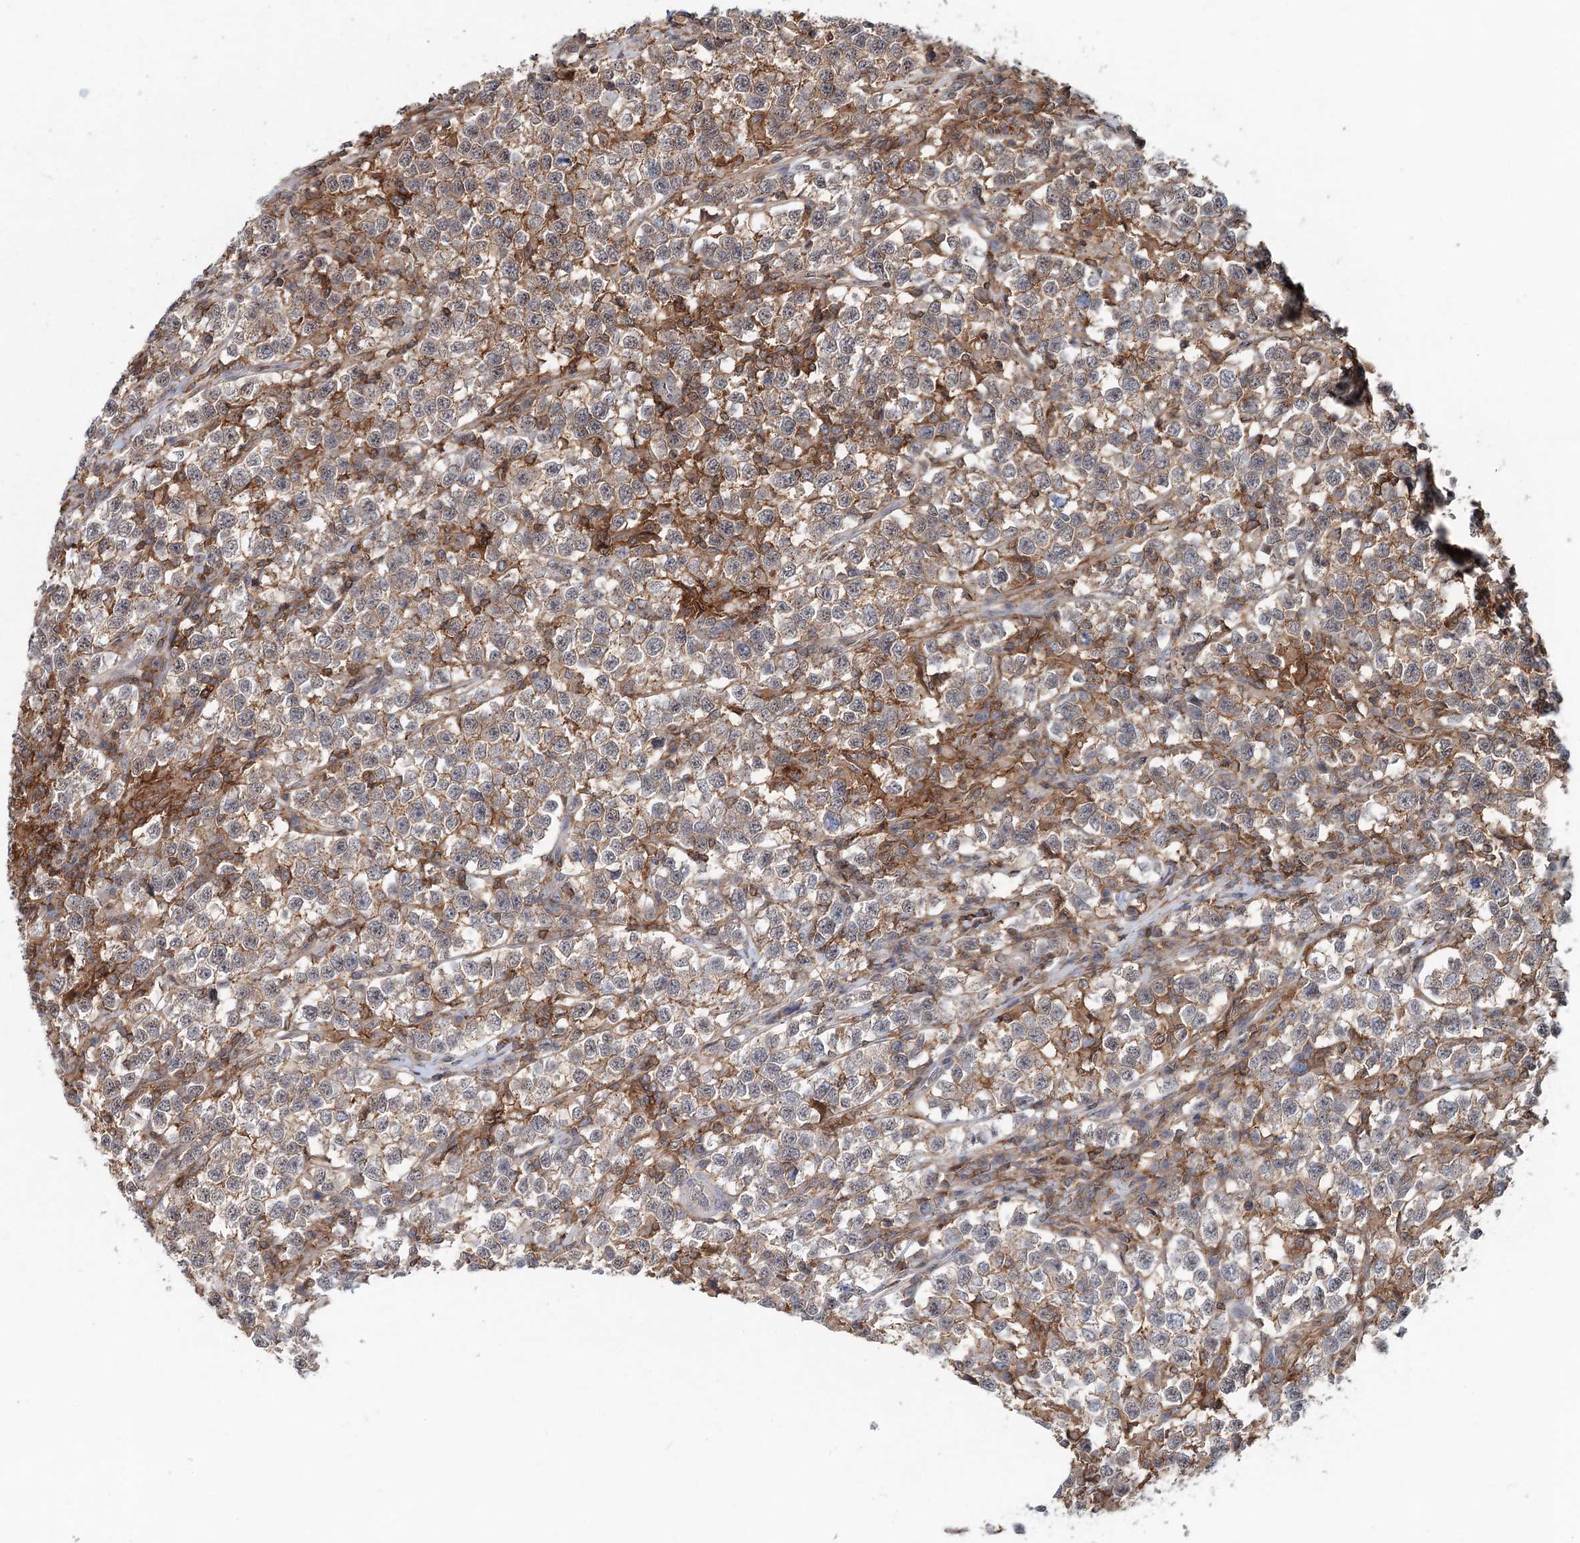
{"staining": {"intensity": "weak", "quantity": "25%-75%", "location": "cytoplasmic/membranous"}, "tissue": "testis cancer", "cell_type": "Tumor cells", "image_type": "cancer", "snomed": [{"axis": "morphology", "description": "Normal tissue, NOS"}, {"axis": "morphology", "description": "Seminoma, NOS"}, {"axis": "topography", "description": "Testis"}], "caption": "A micrograph showing weak cytoplasmic/membranous positivity in about 25%-75% of tumor cells in seminoma (testis), as visualized by brown immunohistochemical staining.", "gene": "CDC42SE2", "patient": {"sex": "male", "age": 43}}